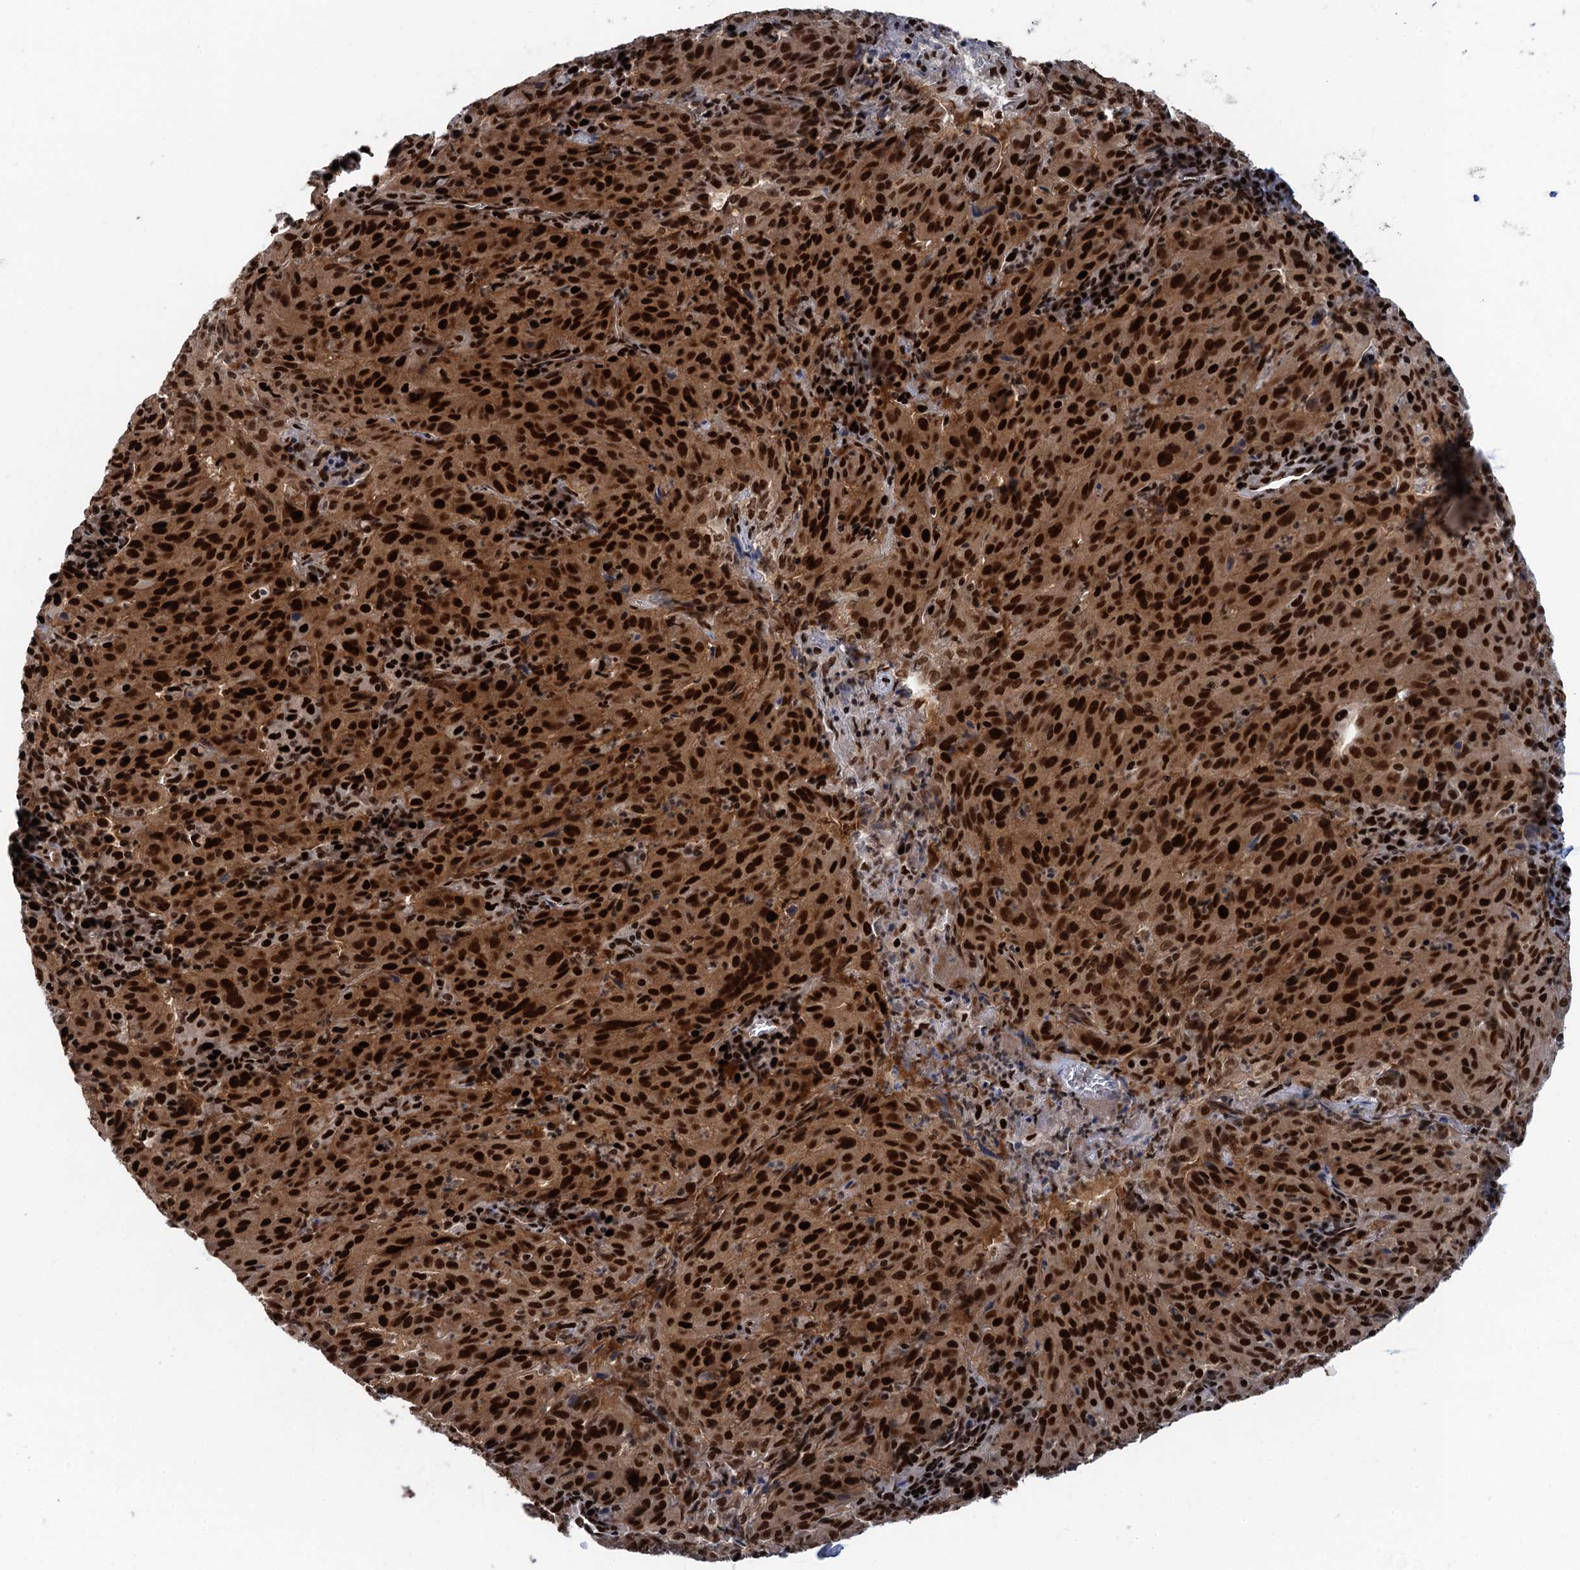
{"staining": {"intensity": "strong", "quantity": ">75%", "location": "cytoplasmic/membranous,nuclear"}, "tissue": "pancreatic cancer", "cell_type": "Tumor cells", "image_type": "cancer", "snomed": [{"axis": "morphology", "description": "Adenocarcinoma, NOS"}, {"axis": "topography", "description": "Pancreas"}], "caption": "This micrograph demonstrates IHC staining of human pancreatic cancer (adenocarcinoma), with high strong cytoplasmic/membranous and nuclear staining in approximately >75% of tumor cells.", "gene": "PPP4R1", "patient": {"sex": "male", "age": 63}}